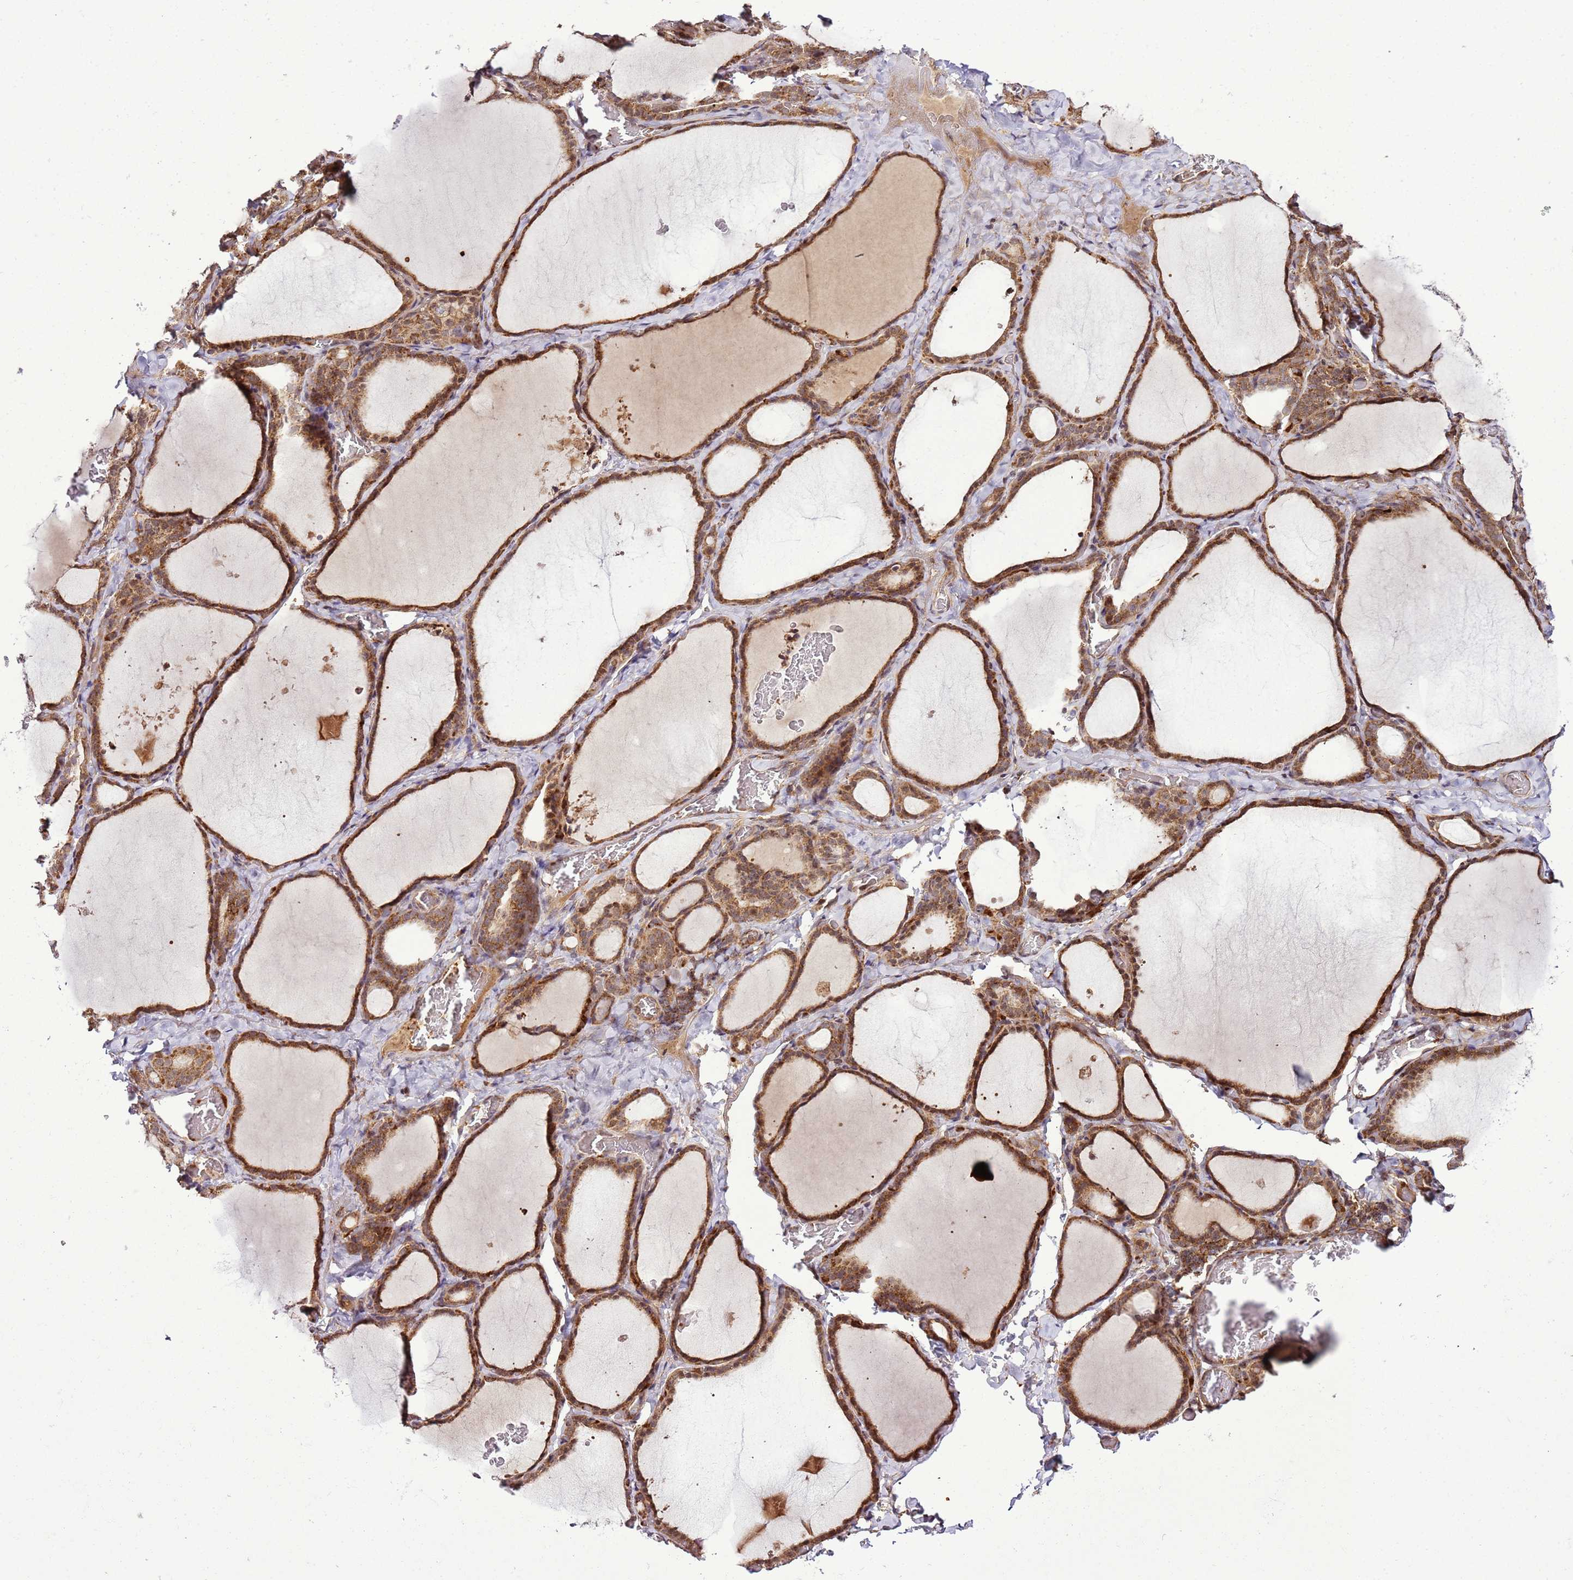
{"staining": {"intensity": "moderate", "quantity": ">75%", "location": "cytoplasmic/membranous"}, "tissue": "thyroid gland", "cell_type": "Glandular cells", "image_type": "normal", "snomed": [{"axis": "morphology", "description": "Normal tissue, NOS"}, {"axis": "topography", "description": "Thyroid gland"}], "caption": "The photomicrograph reveals a brown stain indicating the presence of a protein in the cytoplasmic/membranous of glandular cells in thyroid gland. (Brightfield microscopy of DAB IHC at high magnification).", "gene": "RASA3", "patient": {"sex": "female", "age": 39}}